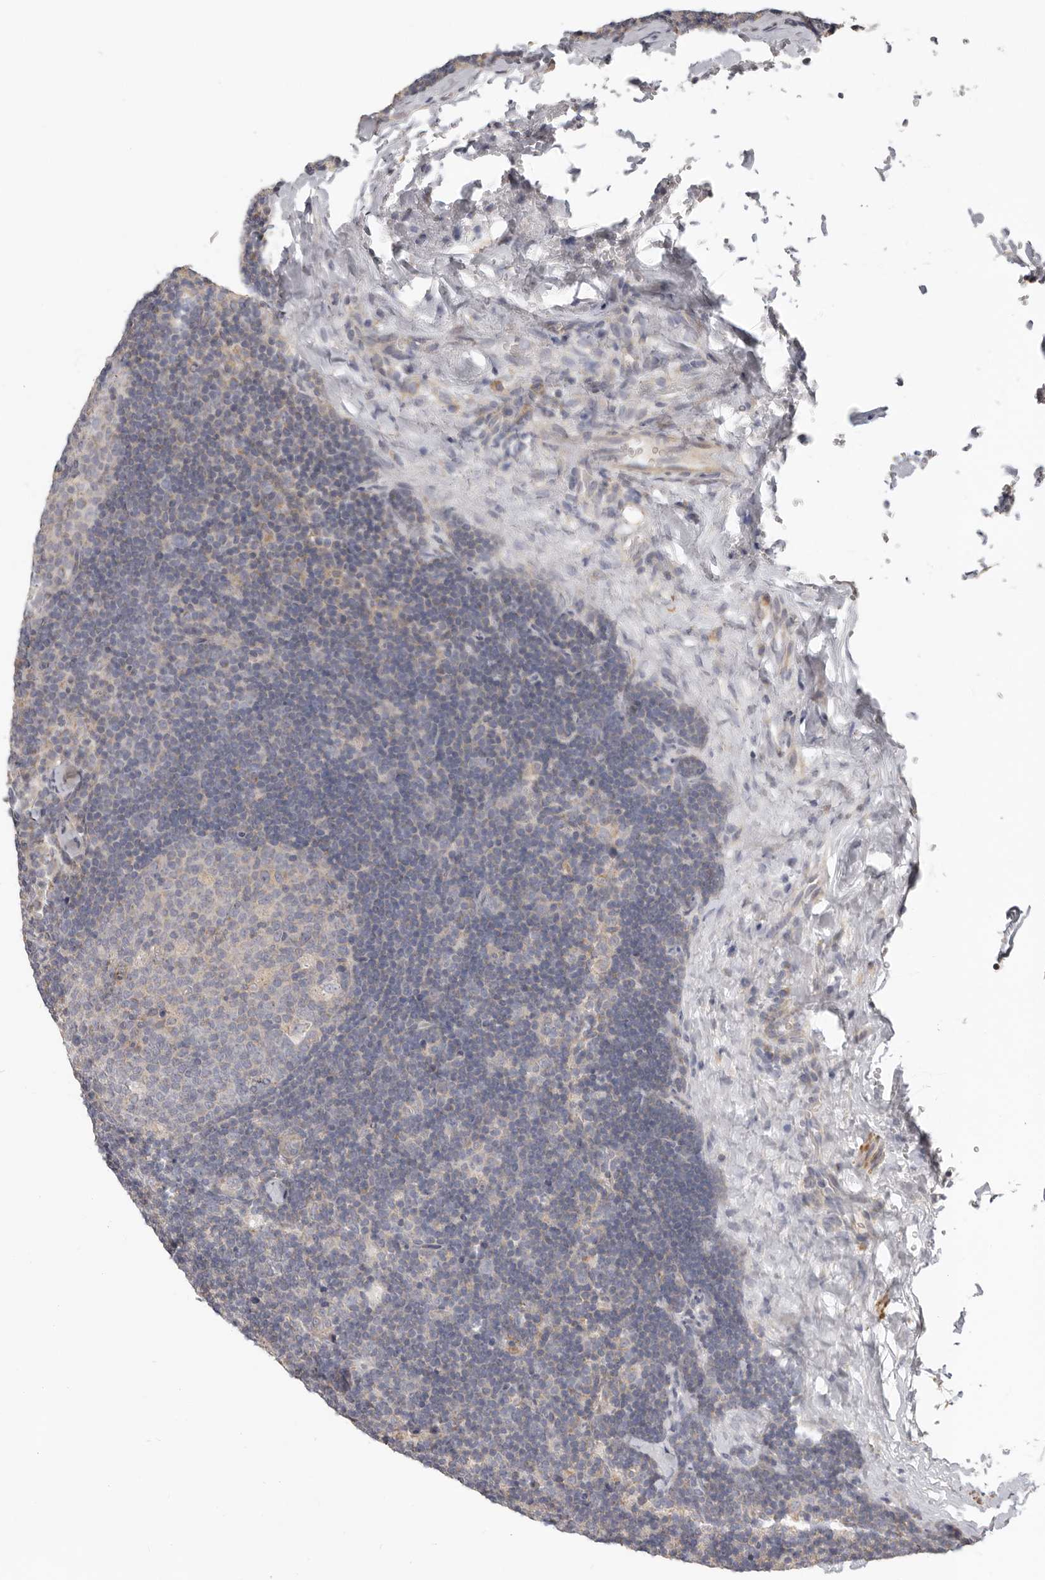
{"staining": {"intensity": "negative", "quantity": "none", "location": "none"}, "tissue": "lymph node", "cell_type": "Germinal center cells", "image_type": "normal", "snomed": [{"axis": "morphology", "description": "Normal tissue, NOS"}, {"axis": "topography", "description": "Lymph node"}], "caption": "Immunohistochemistry image of normal human lymph node stained for a protein (brown), which shows no positivity in germinal center cells.", "gene": "UNK", "patient": {"sex": "female", "age": 22}}